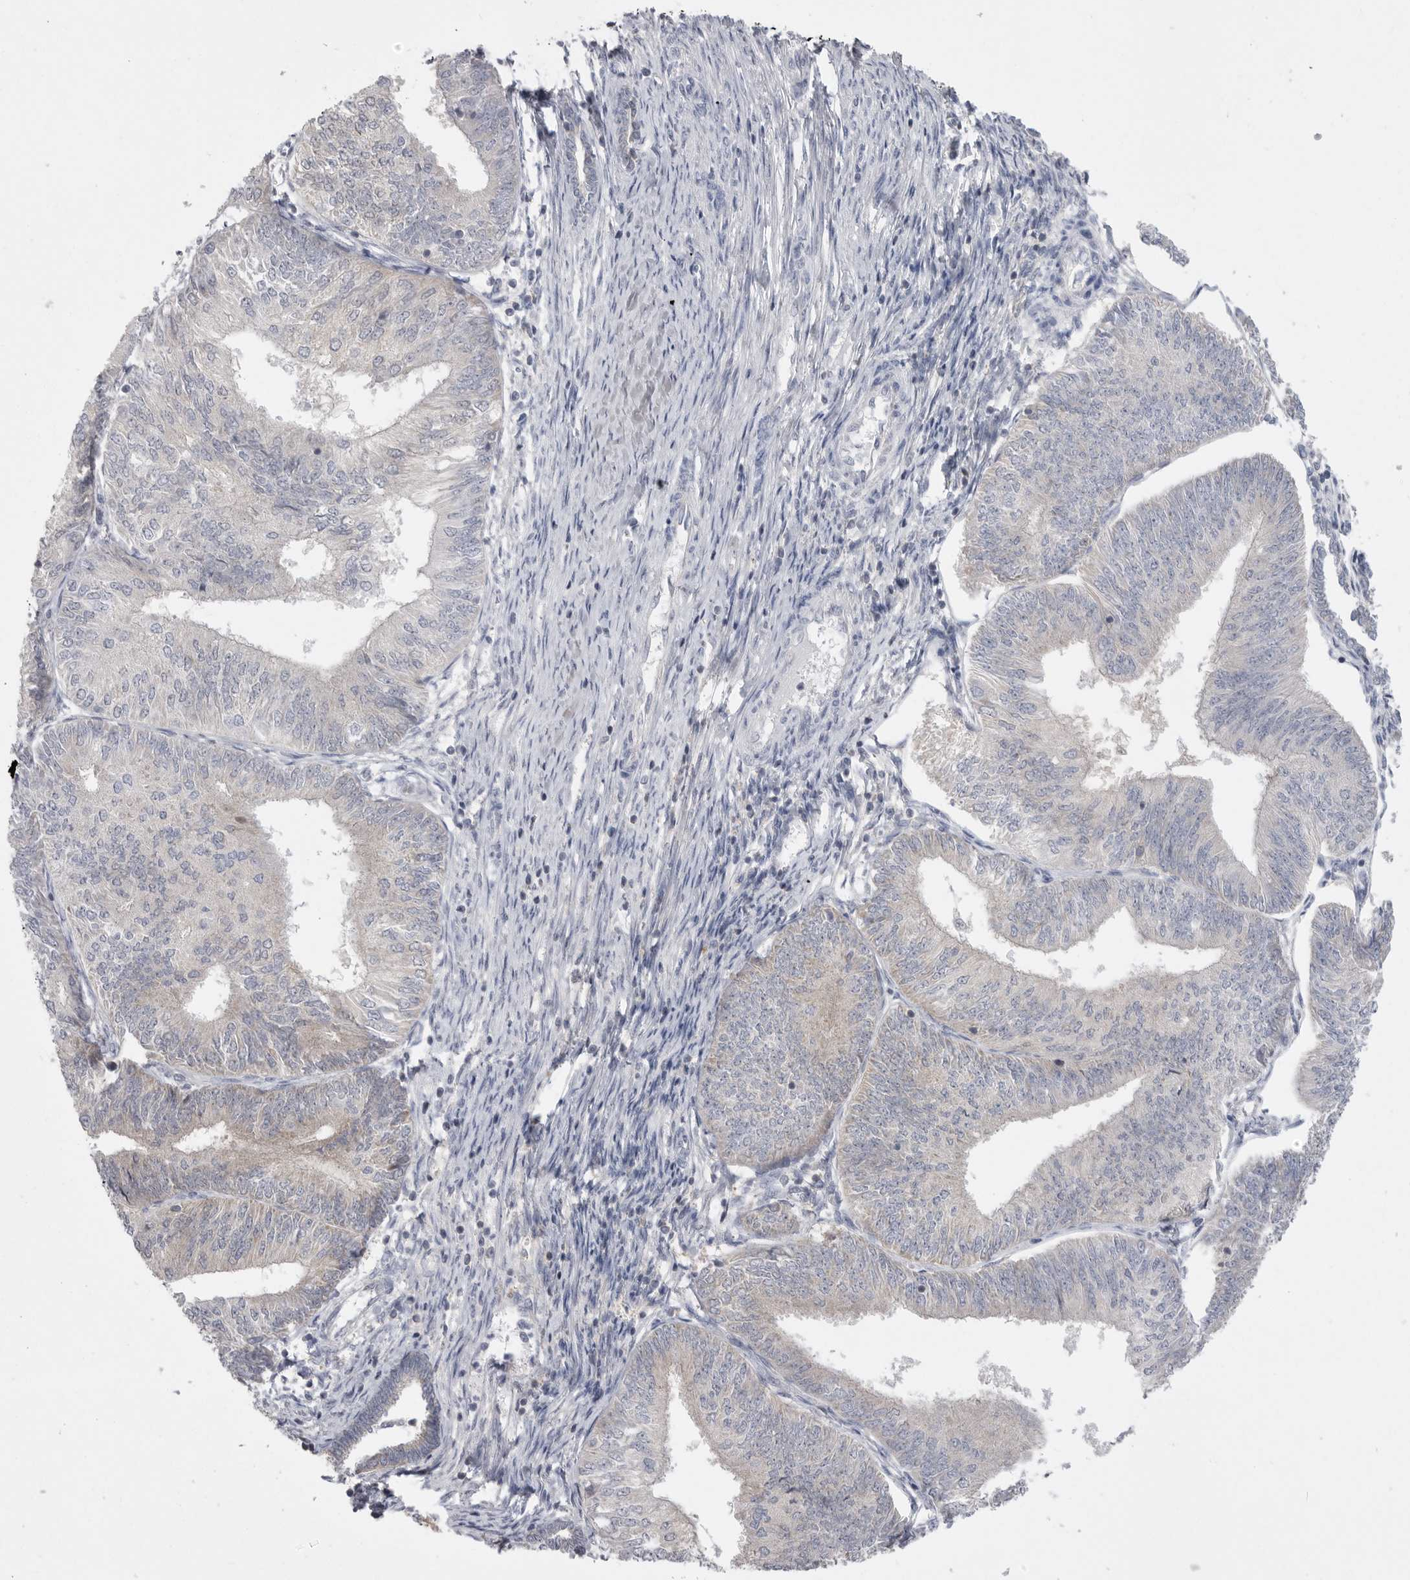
{"staining": {"intensity": "negative", "quantity": "none", "location": "none"}, "tissue": "endometrial cancer", "cell_type": "Tumor cells", "image_type": "cancer", "snomed": [{"axis": "morphology", "description": "Adenocarcinoma, NOS"}, {"axis": "topography", "description": "Endometrium"}], "caption": "High power microscopy image of an immunohistochemistry image of adenocarcinoma (endometrial), revealing no significant staining in tumor cells.", "gene": "KYAT3", "patient": {"sex": "female", "age": 58}}